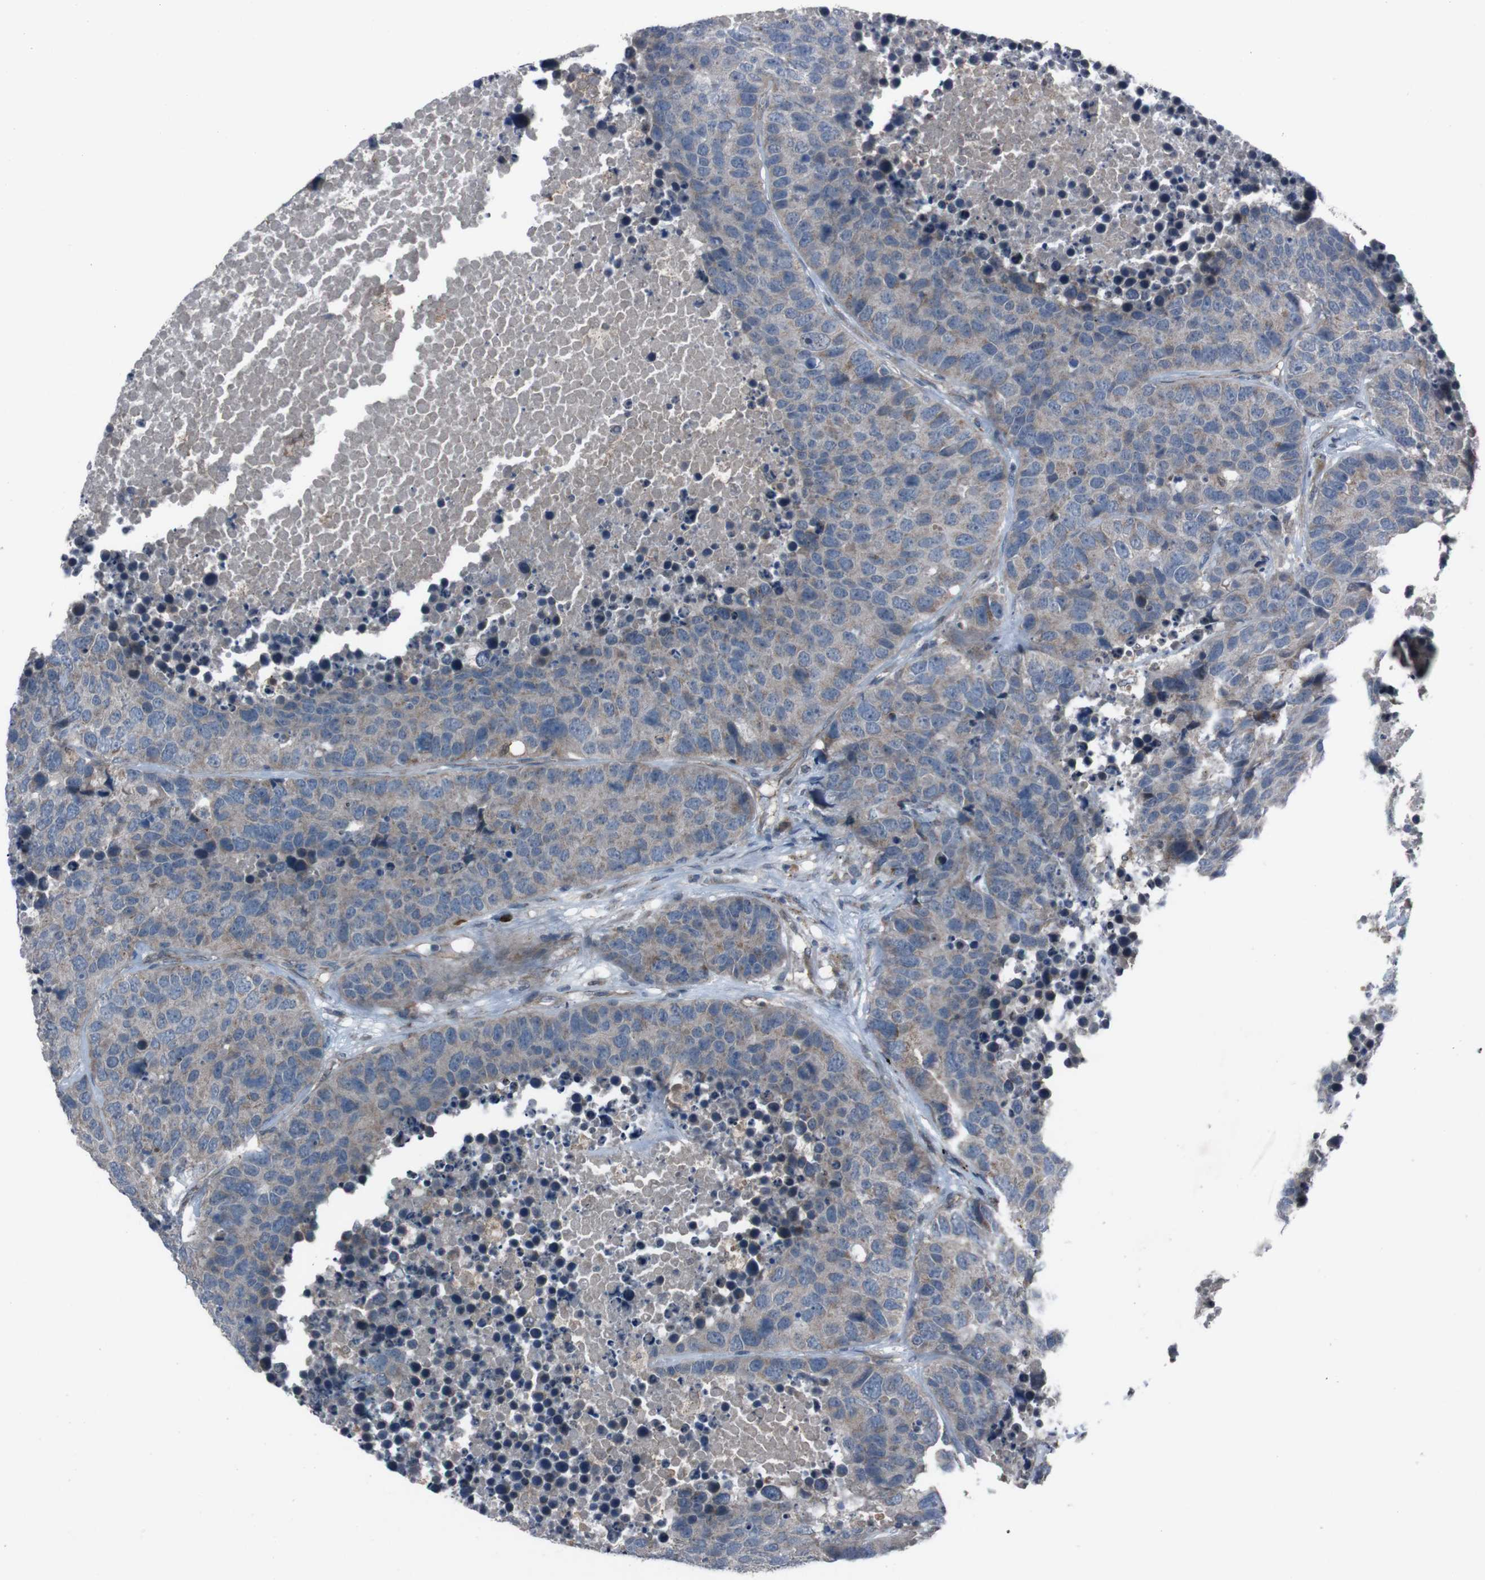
{"staining": {"intensity": "moderate", "quantity": "25%-75%", "location": "cytoplasmic/membranous"}, "tissue": "carcinoid", "cell_type": "Tumor cells", "image_type": "cancer", "snomed": [{"axis": "morphology", "description": "Carcinoid, malignant, NOS"}, {"axis": "topography", "description": "Lung"}], "caption": "Tumor cells show moderate cytoplasmic/membranous staining in about 25%-75% of cells in carcinoid. (DAB IHC with brightfield microscopy, high magnification).", "gene": "EFNA5", "patient": {"sex": "male", "age": 60}}